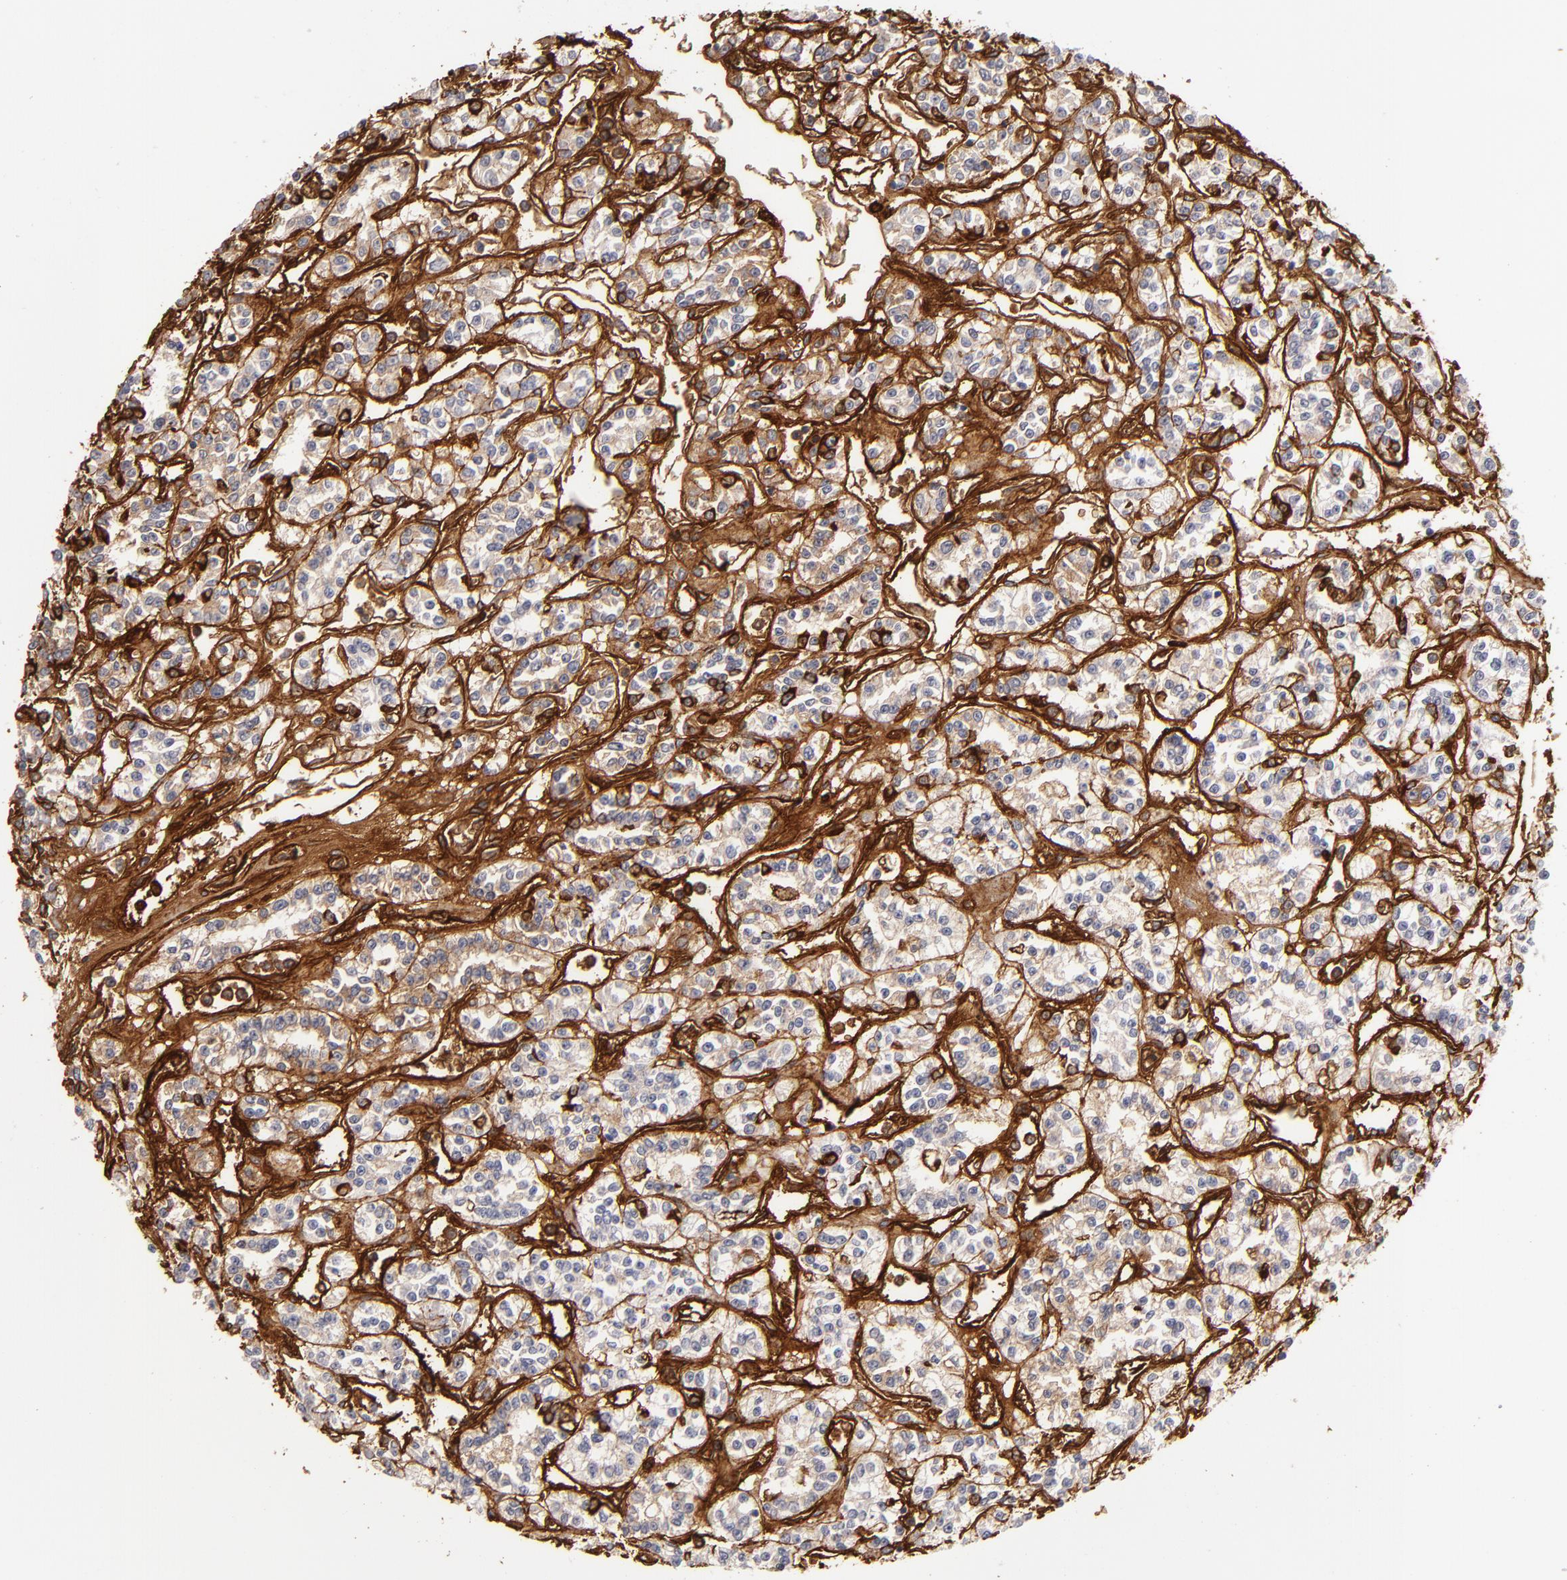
{"staining": {"intensity": "moderate", "quantity": ">75%", "location": "cytoplasmic/membranous"}, "tissue": "renal cancer", "cell_type": "Tumor cells", "image_type": "cancer", "snomed": [{"axis": "morphology", "description": "Adenocarcinoma, NOS"}, {"axis": "topography", "description": "Kidney"}], "caption": "Tumor cells display medium levels of moderate cytoplasmic/membranous positivity in approximately >75% of cells in human adenocarcinoma (renal).", "gene": "LAMC1", "patient": {"sex": "female", "age": 76}}